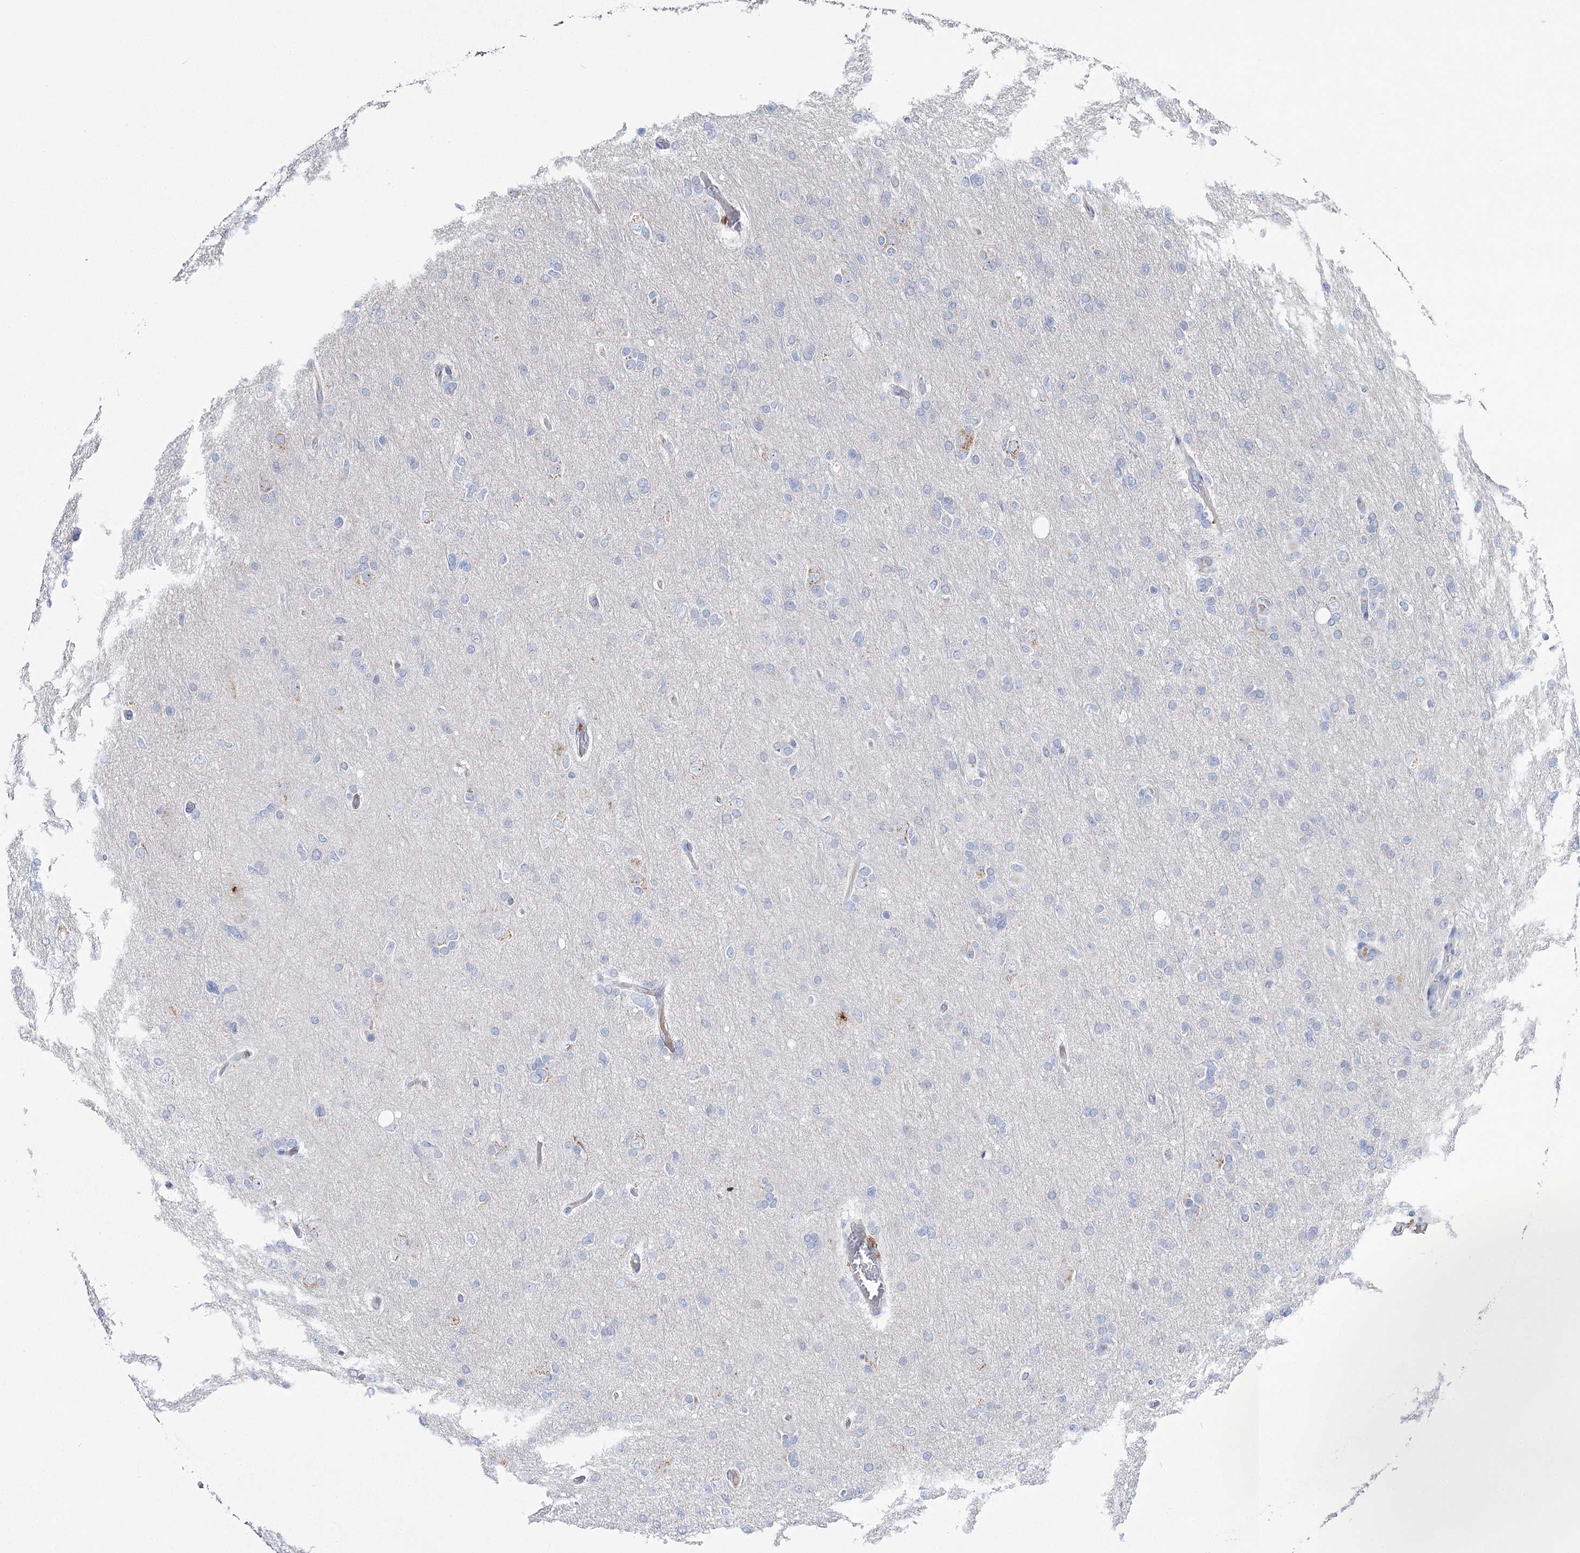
{"staining": {"intensity": "negative", "quantity": "none", "location": "none"}, "tissue": "glioma", "cell_type": "Tumor cells", "image_type": "cancer", "snomed": [{"axis": "morphology", "description": "Glioma, malignant, High grade"}, {"axis": "topography", "description": "Cerebral cortex"}], "caption": "The histopathology image demonstrates no staining of tumor cells in glioma.", "gene": "IL1RAP", "patient": {"sex": "female", "age": 36}}